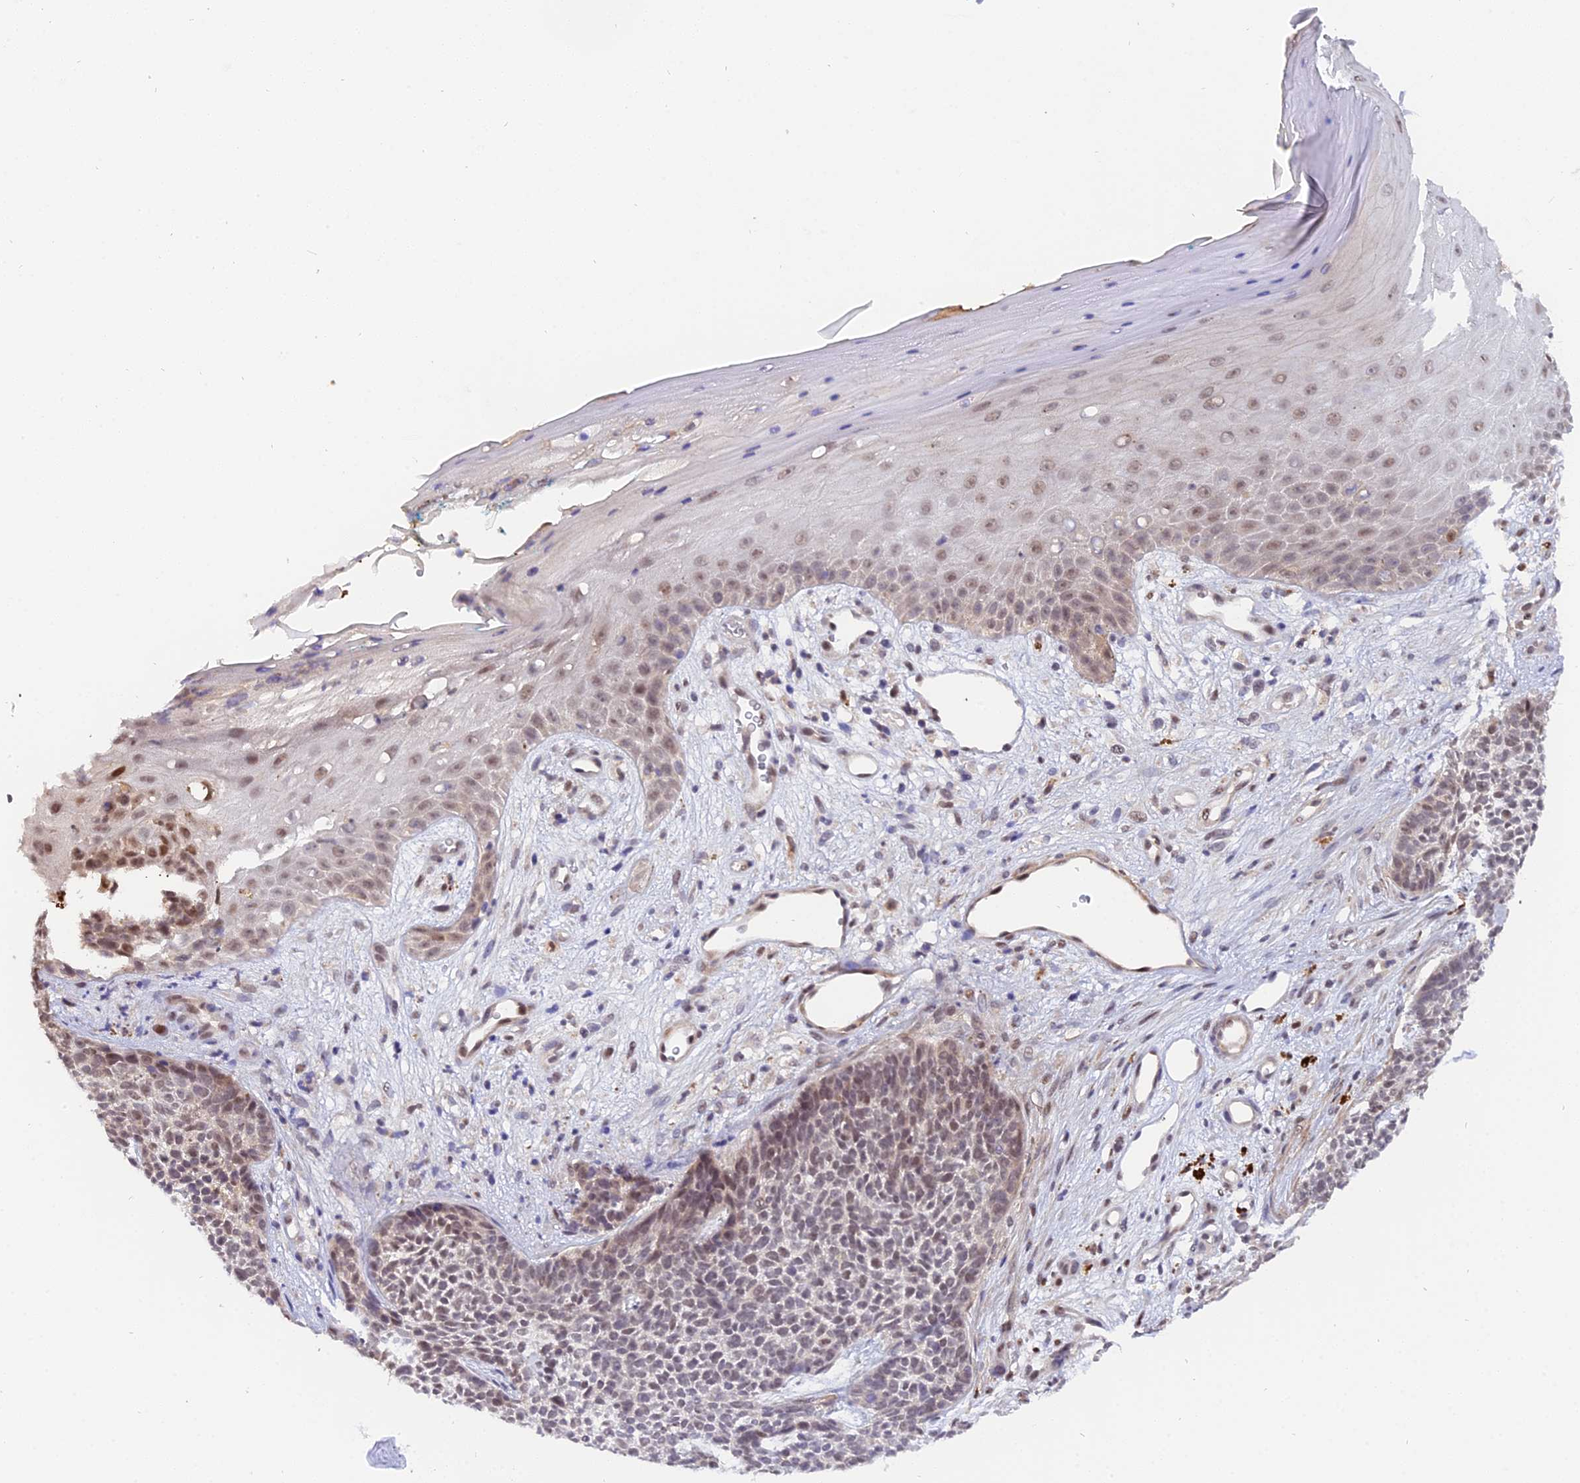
{"staining": {"intensity": "moderate", "quantity": "<25%", "location": "nuclear"}, "tissue": "skin cancer", "cell_type": "Tumor cells", "image_type": "cancer", "snomed": [{"axis": "morphology", "description": "Basal cell carcinoma"}, {"axis": "topography", "description": "Skin"}], "caption": "A histopathology image showing moderate nuclear staining in approximately <25% of tumor cells in skin cancer (basal cell carcinoma), as visualized by brown immunohistochemical staining.", "gene": "FAM118B", "patient": {"sex": "female", "age": 84}}